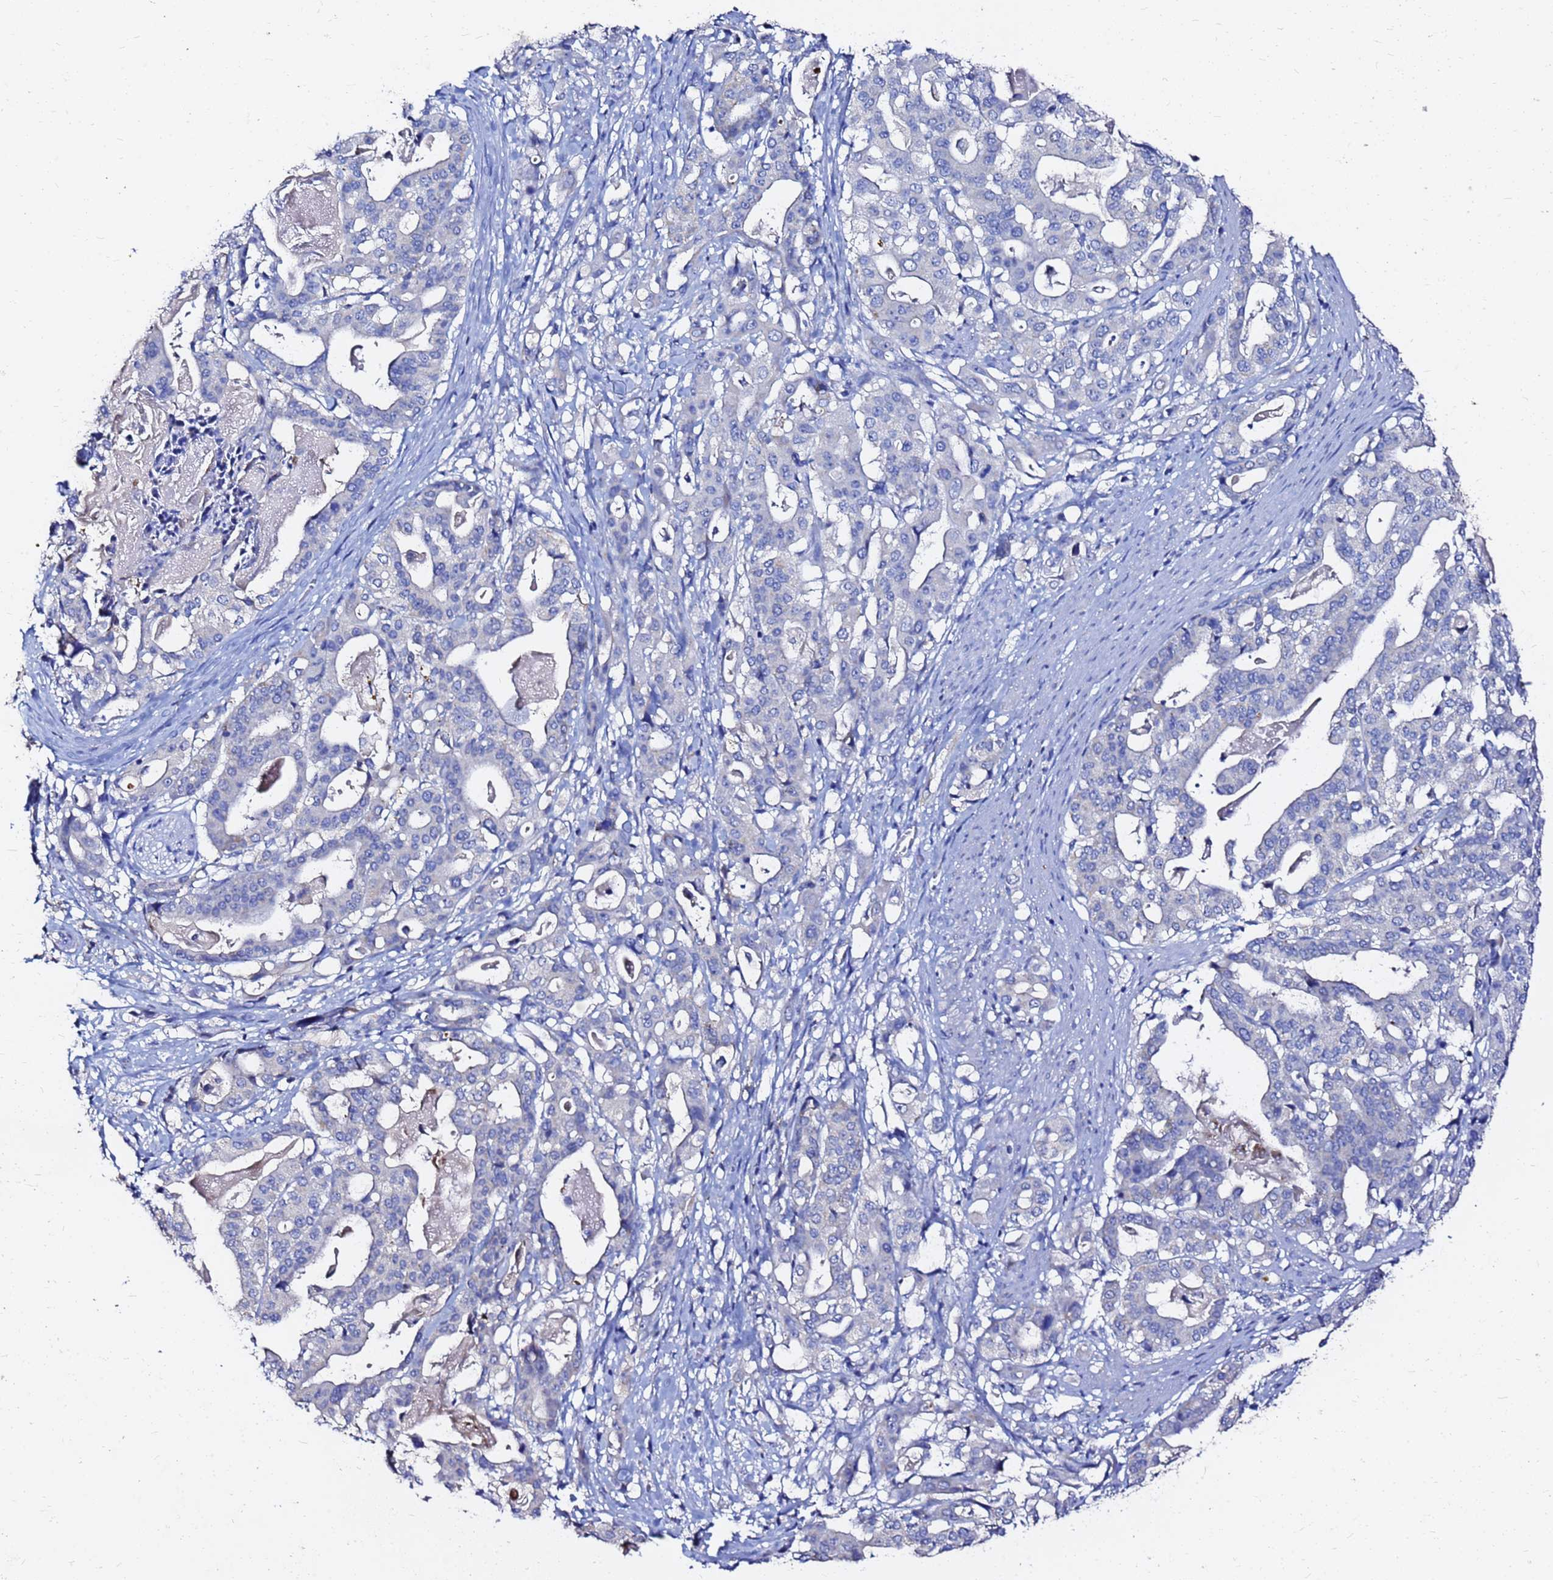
{"staining": {"intensity": "negative", "quantity": "none", "location": "none"}, "tissue": "stomach cancer", "cell_type": "Tumor cells", "image_type": "cancer", "snomed": [{"axis": "morphology", "description": "Adenocarcinoma, NOS"}, {"axis": "topography", "description": "Stomach"}], "caption": "This is an IHC photomicrograph of human stomach cancer (adenocarcinoma). There is no positivity in tumor cells.", "gene": "FAM183A", "patient": {"sex": "male", "age": 48}}